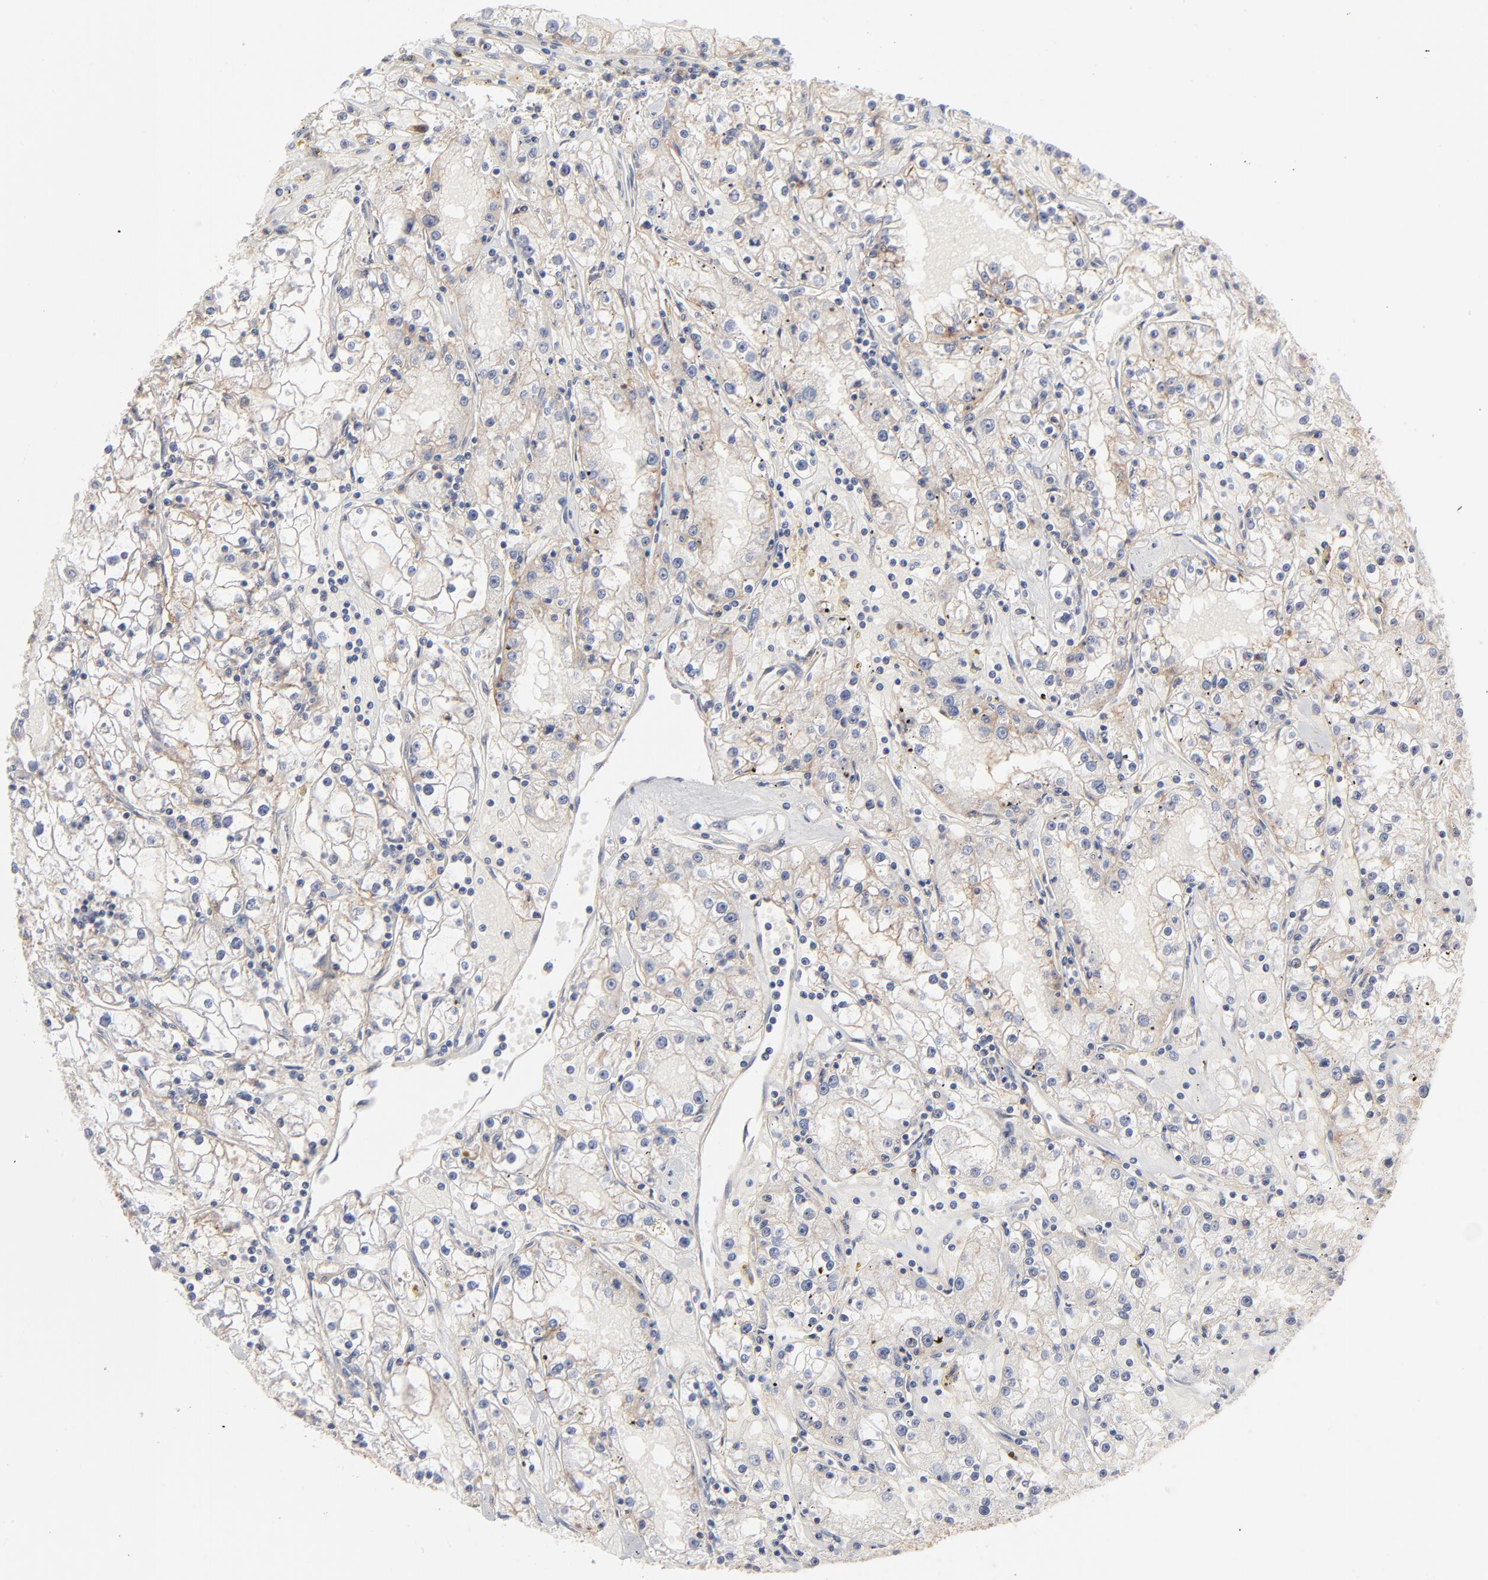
{"staining": {"intensity": "weak", "quantity": ">75%", "location": "cytoplasmic/membranous"}, "tissue": "renal cancer", "cell_type": "Tumor cells", "image_type": "cancer", "snomed": [{"axis": "morphology", "description": "Adenocarcinoma, NOS"}, {"axis": "topography", "description": "Kidney"}], "caption": "Renal cancer (adenocarcinoma) stained for a protein displays weak cytoplasmic/membranous positivity in tumor cells. (DAB (3,3'-diaminobenzidine) = brown stain, brightfield microscopy at high magnification).", "gene": "SLC16A1", "patient": {"sex": "male", "age": 56}}